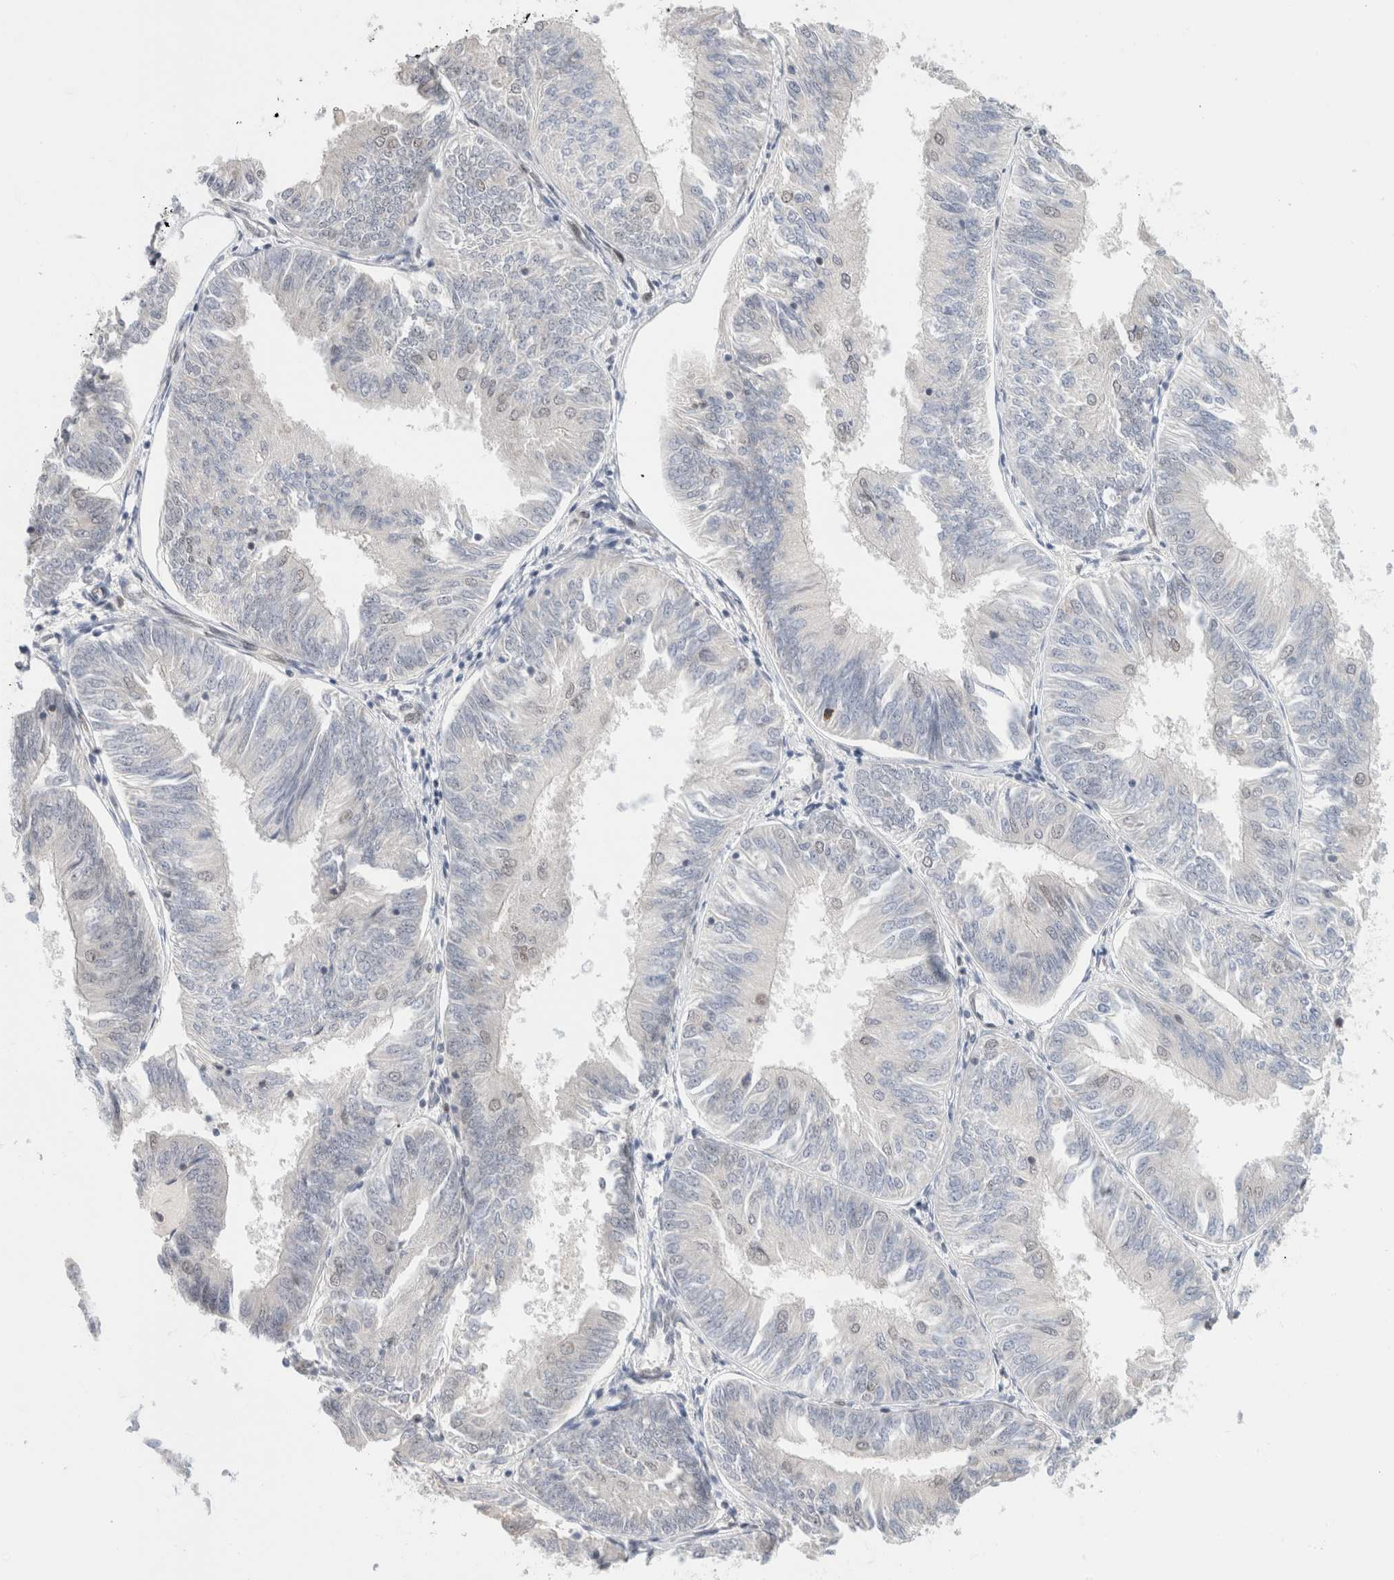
{"staining": {"intensity": "weak", "quantity": "25%-75%", "location": "nuclear"}, "tissue": "endometrial cancer", "cell_type": "Tumor cells", "image_type": "cancer", "snomed": [{"axis": "morphology", "description": "Adenocarcinoma, NOS"}, {"axis": "topography", "description": "Endometrium"}], "caption": "A photomicrograph showing weak nuclear positivity in approximately 25%-75% of tumor cells in endometrial cancer, as visualized by brown immunohistochemical staining.", "gene": "GATAD2A", "patient": {"sex": "female", "age": 58}}